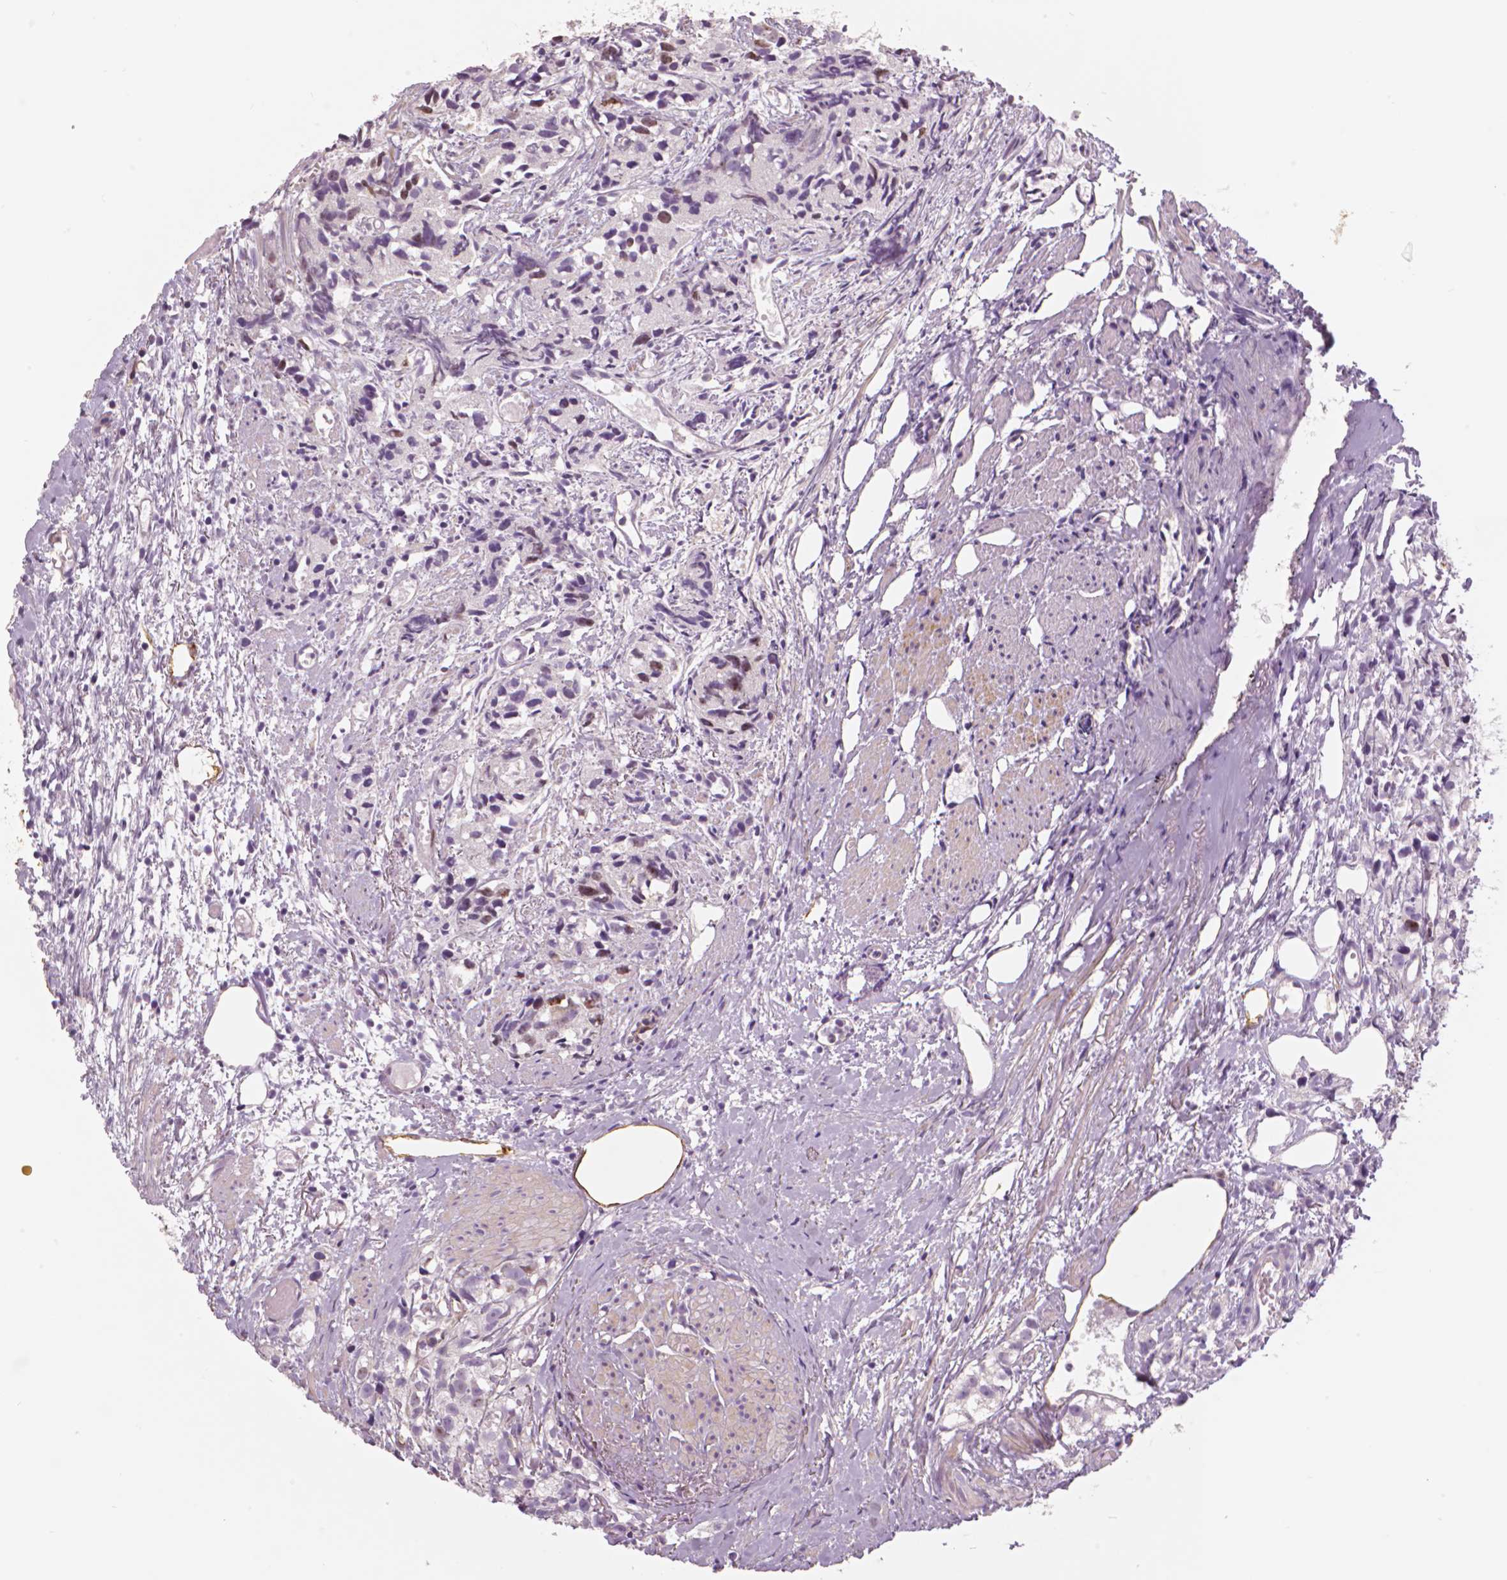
{"staining": {"intensity": "moderate", "quantity": "<25%", "location": "nuclear"}, "tissue": "prostate cancer", "cell_type": "Tumor cells", "image_type": "cancer", "snomed": [{"axis": "morphology", "description": "Adenocarcinoma, High grade"}, {"axis": "topography", "description": "Prostate"}], "caption": "Immunohistochemistry image of neoplastic tissue: human prostate cancer (high-grade adenocarcinoma) stained using IHC displays low levels of moderate protein expression localized specifically in the nuclear of tumor cells, appearing as a nuclear brown color.", "gene": "MKI67", "patient": {"sex": "male", "age": 68}}